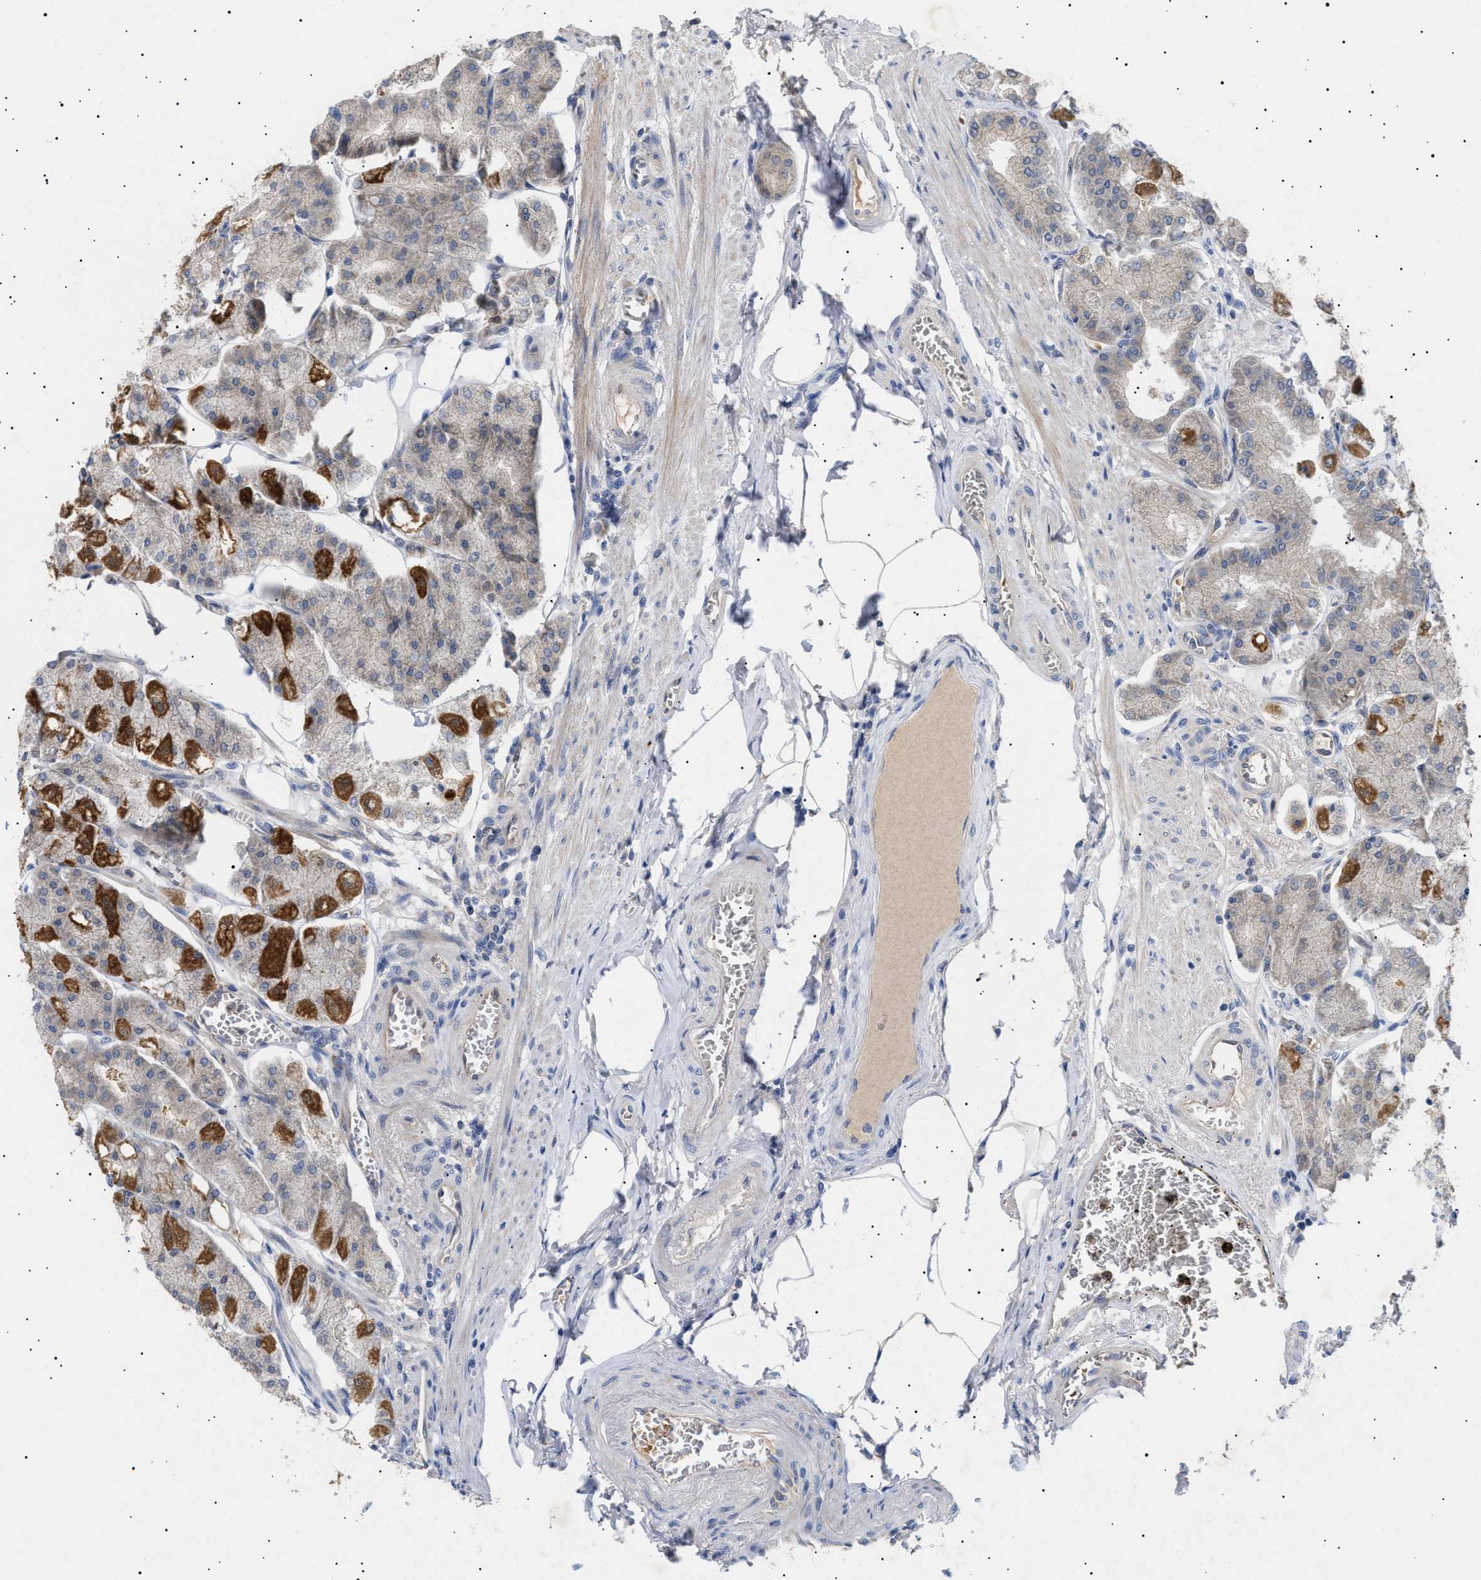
{"staining": {"intensity": "strong", "quantity": "25%-75%", "location": "cytoplasmic/membranous"}, "tissue": "stomach", "cell_type": "Glandular cells", "image_type": "normal", "snomed": [{"axis": "morphology", "description": "Normal tissue, NOS"}, {"axis": "topography", "description": "Stomach, lower"}], "caption": "Immunohistochemistry of unremarkable human stomach reveals high levels of strong cytoplasmic/membranous expression in about 25%-75% of glandular cells.", "gene": "SIRT5", "patient": {"sex": "male", "age": 71}}